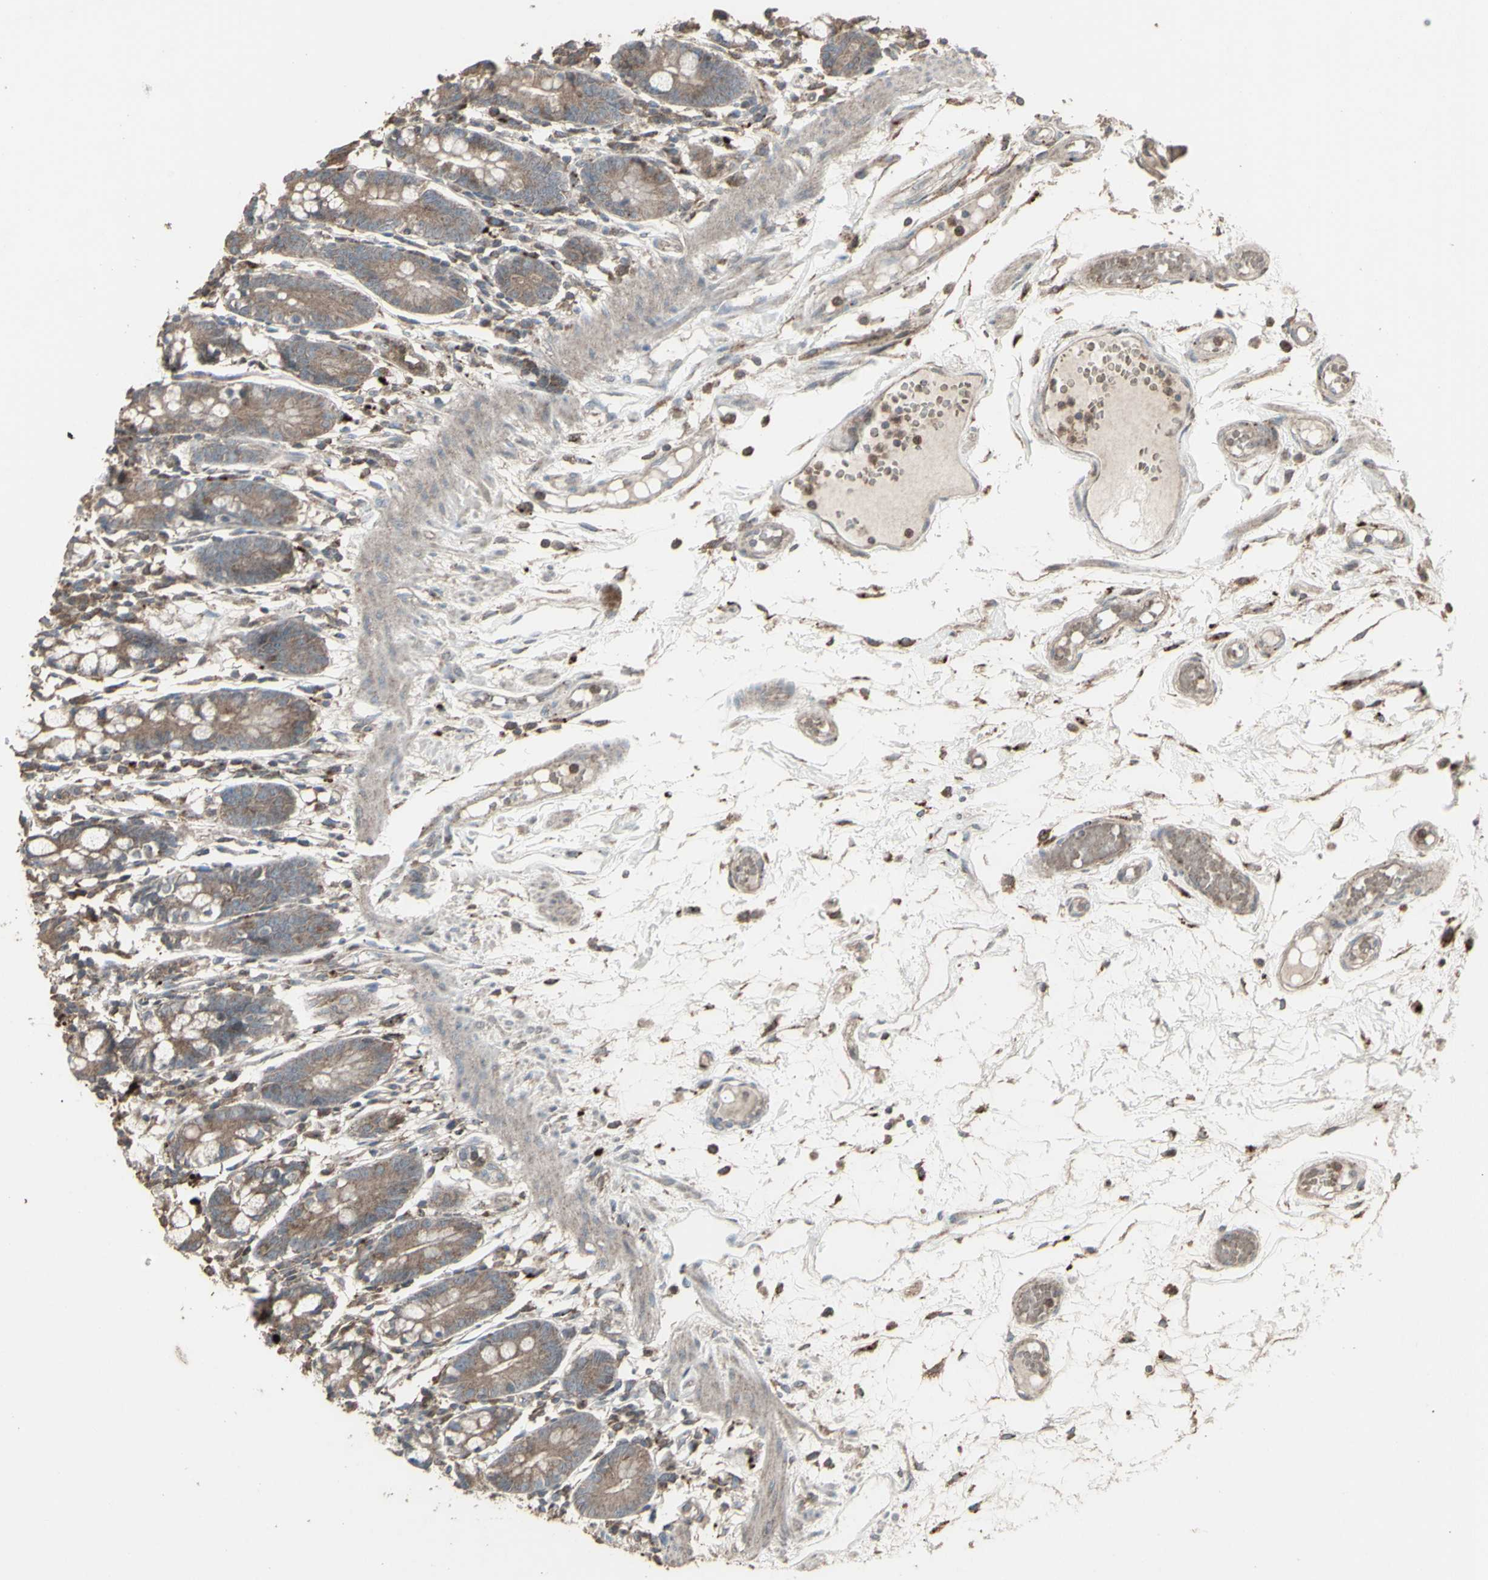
{"staining": {"intensity": "moderate", "quantity": ">75%", "location": "cytoplasmic/membranous"}, "tissue": "small intestine", "cell_type": "Glandular cells", "image_type": "normal", "snomed": [{"axis": "morphology", "description": "Normal tissue, NOS"}, {"axis": "morphology", "description": "Cystadenocarcinoma, serous, Metastatic site"}, {"axis": "topography", "description": "Small intestine"}], "caption": "Immunohistochemistry (IHC) (DAB (3,3'-diaminobenzidine)) staining of benign human small intestine reveals moderate cytoplasmic/membranous protein staining in approximately >75% of glandular cells. (DAB (3,3'-diaminobenzidine) IHC with brightfield microscopy, high magnification).", "gene": "RNASEL", "patient": {"sex": "female", "age": 61}}